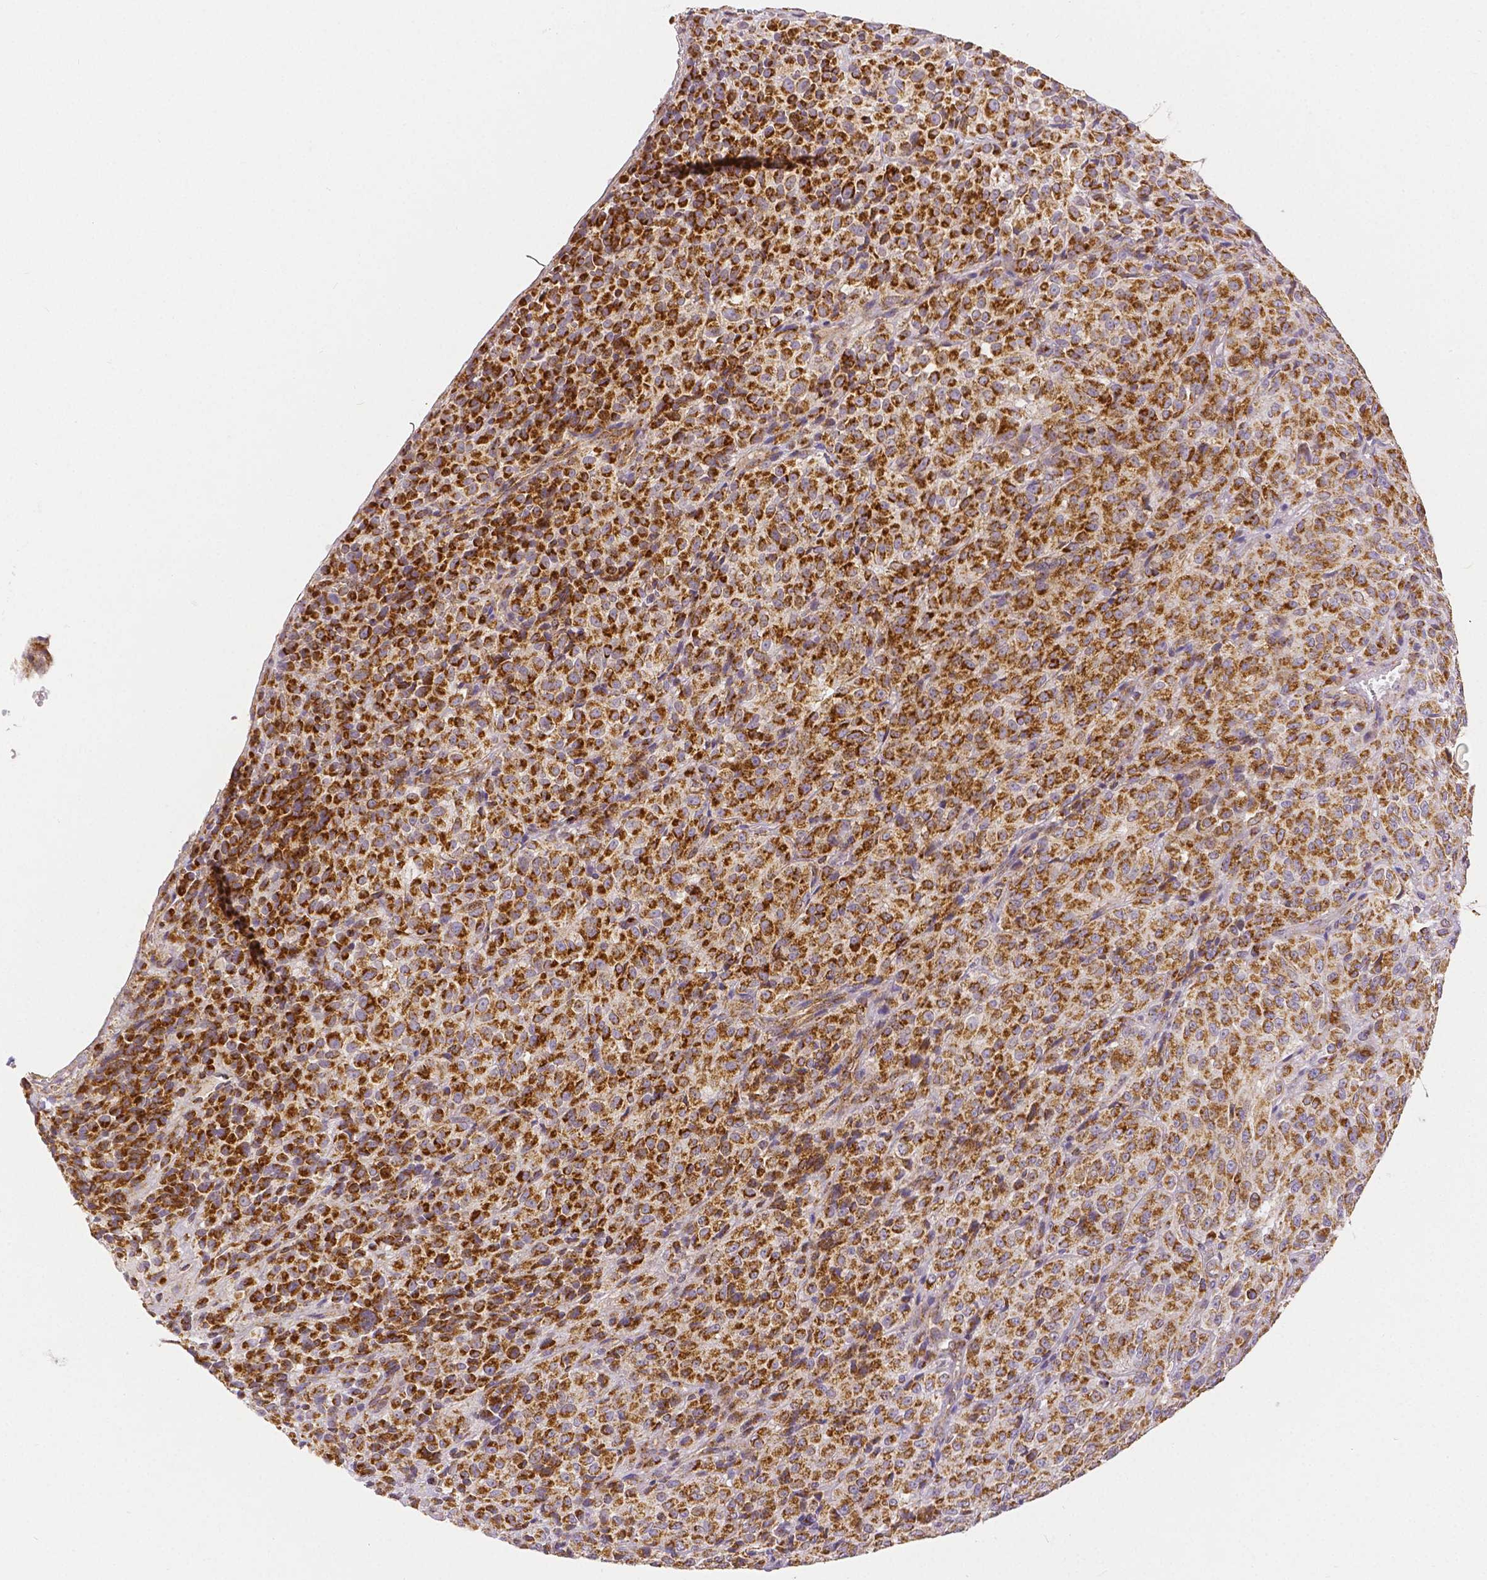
{"staining": {"intensity": "strong", "quantity": ">75%", "location": "cytoplasmic/membranous"}, "tissue": "melanoma", "cell_type": "Tumor cells", "image_type": "cancer", "snomed": [{"axis": "morphology", "description": "Malignant melanoma, Metastatic site"}, {"axis": "topography", "description": "Brain"}], "caption": "A photomicrograph of human melanoma stained for a protein exhibits strong cytoplasmic/membranous brown staining in tumor cells. (Stains: DAB in brown, nuclei in blue, Microscopy: brightfield microscopy at high magnification).", "gene": "RHOT1", "patient": {"sex": "female", "age": 56}}